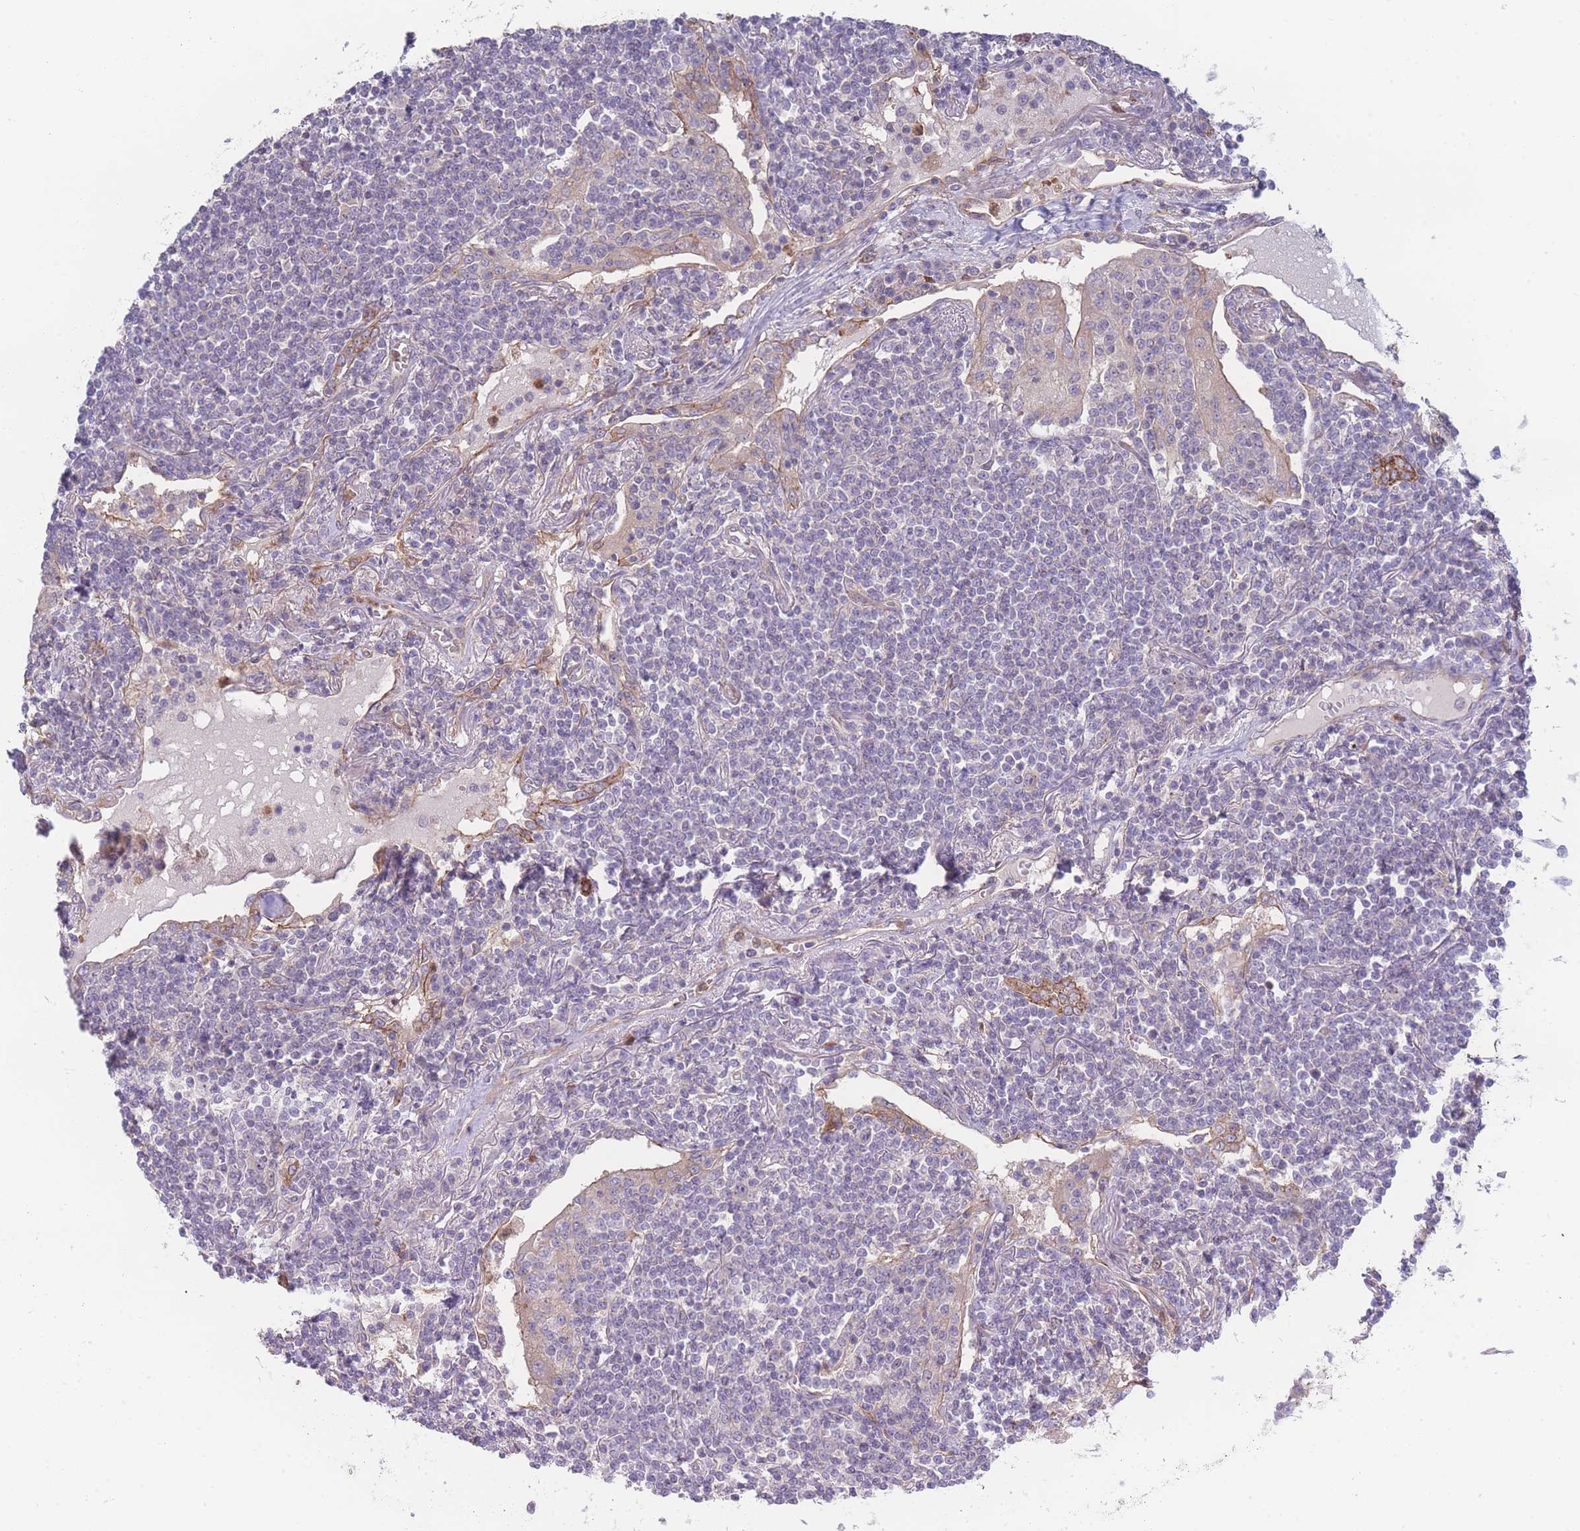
{"staining": {"intensity": "negative", "quantity": "none", "location": "none"}, "tissue": "lymphoma", "cell_type": "Tumor cells", "image_type": "cancer", "snomed": [{"axis": "morphology", "description": "Malignant lymphoma, non-Hodgkin's type, Low grade"}, {"axis": "topography", "description": "Lymph node"}], "caption": "DAB immunohistochemical staining of lymphoma exhibits no significant expression in tumor cells.", "gene": "STEAP3", "patient": {"sex": "female", "age": 67}}